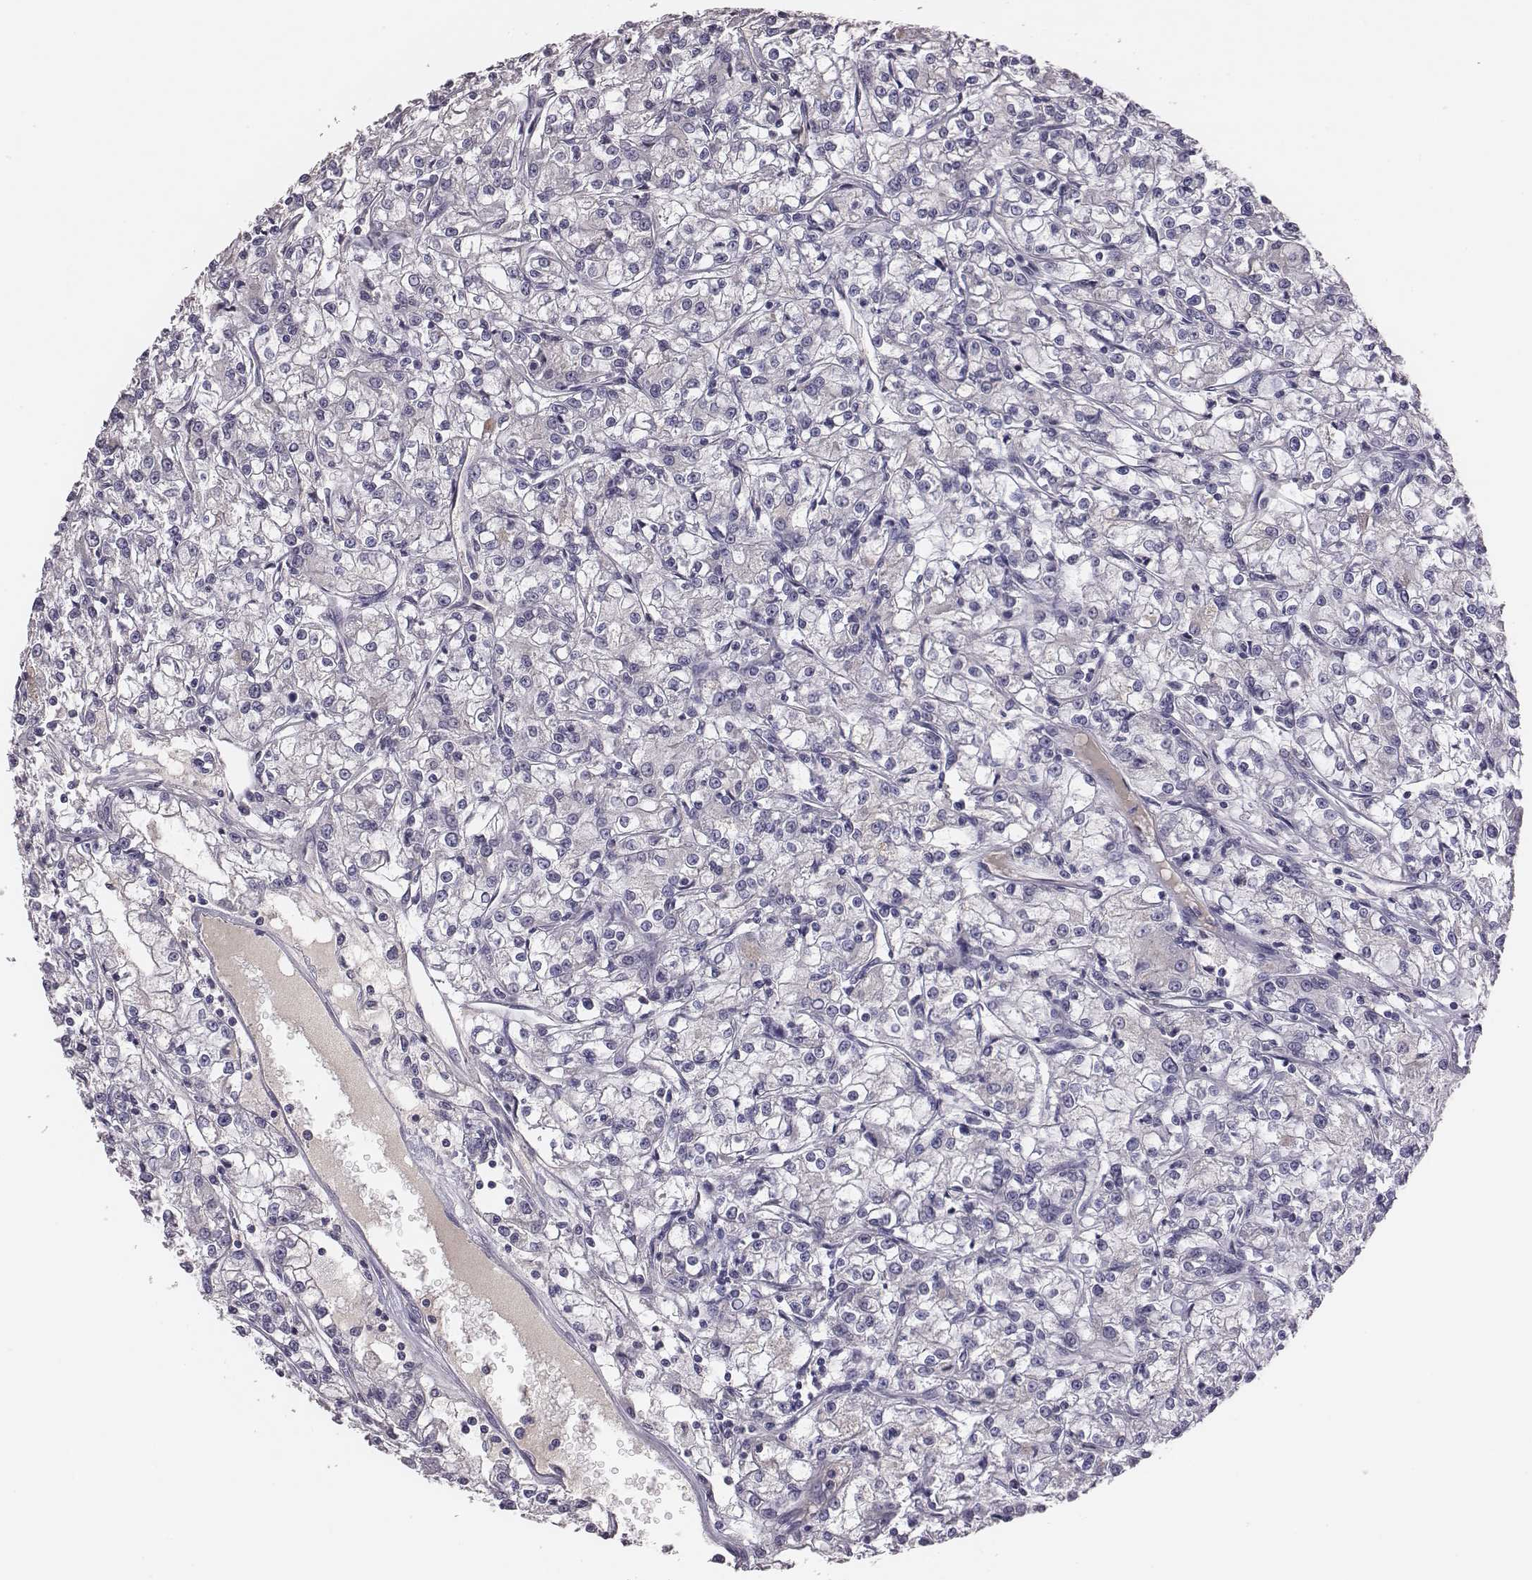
{"staining": {"intensity": "negative", "quantity": "none", "location": "none"}, "tissue": "renal cancer", "cell_type": "Tumor cells", "image_type": "cancer", "snomed": [{"axis": "morphology", "description": "Adenocarcinoma, NOS"}, {"axis": "topography", "description": "Kidney"}], "caption": "Image shows no significant protein staining in tumor cells of adenocarcinoma (renal). Brightfield microscopy of immunohistochemistry stained with DAB (brown) and hematoxylin (blue), captured at high magnification.", "gene": "EN1", "patient": {"sex": "female", "age": 59}}